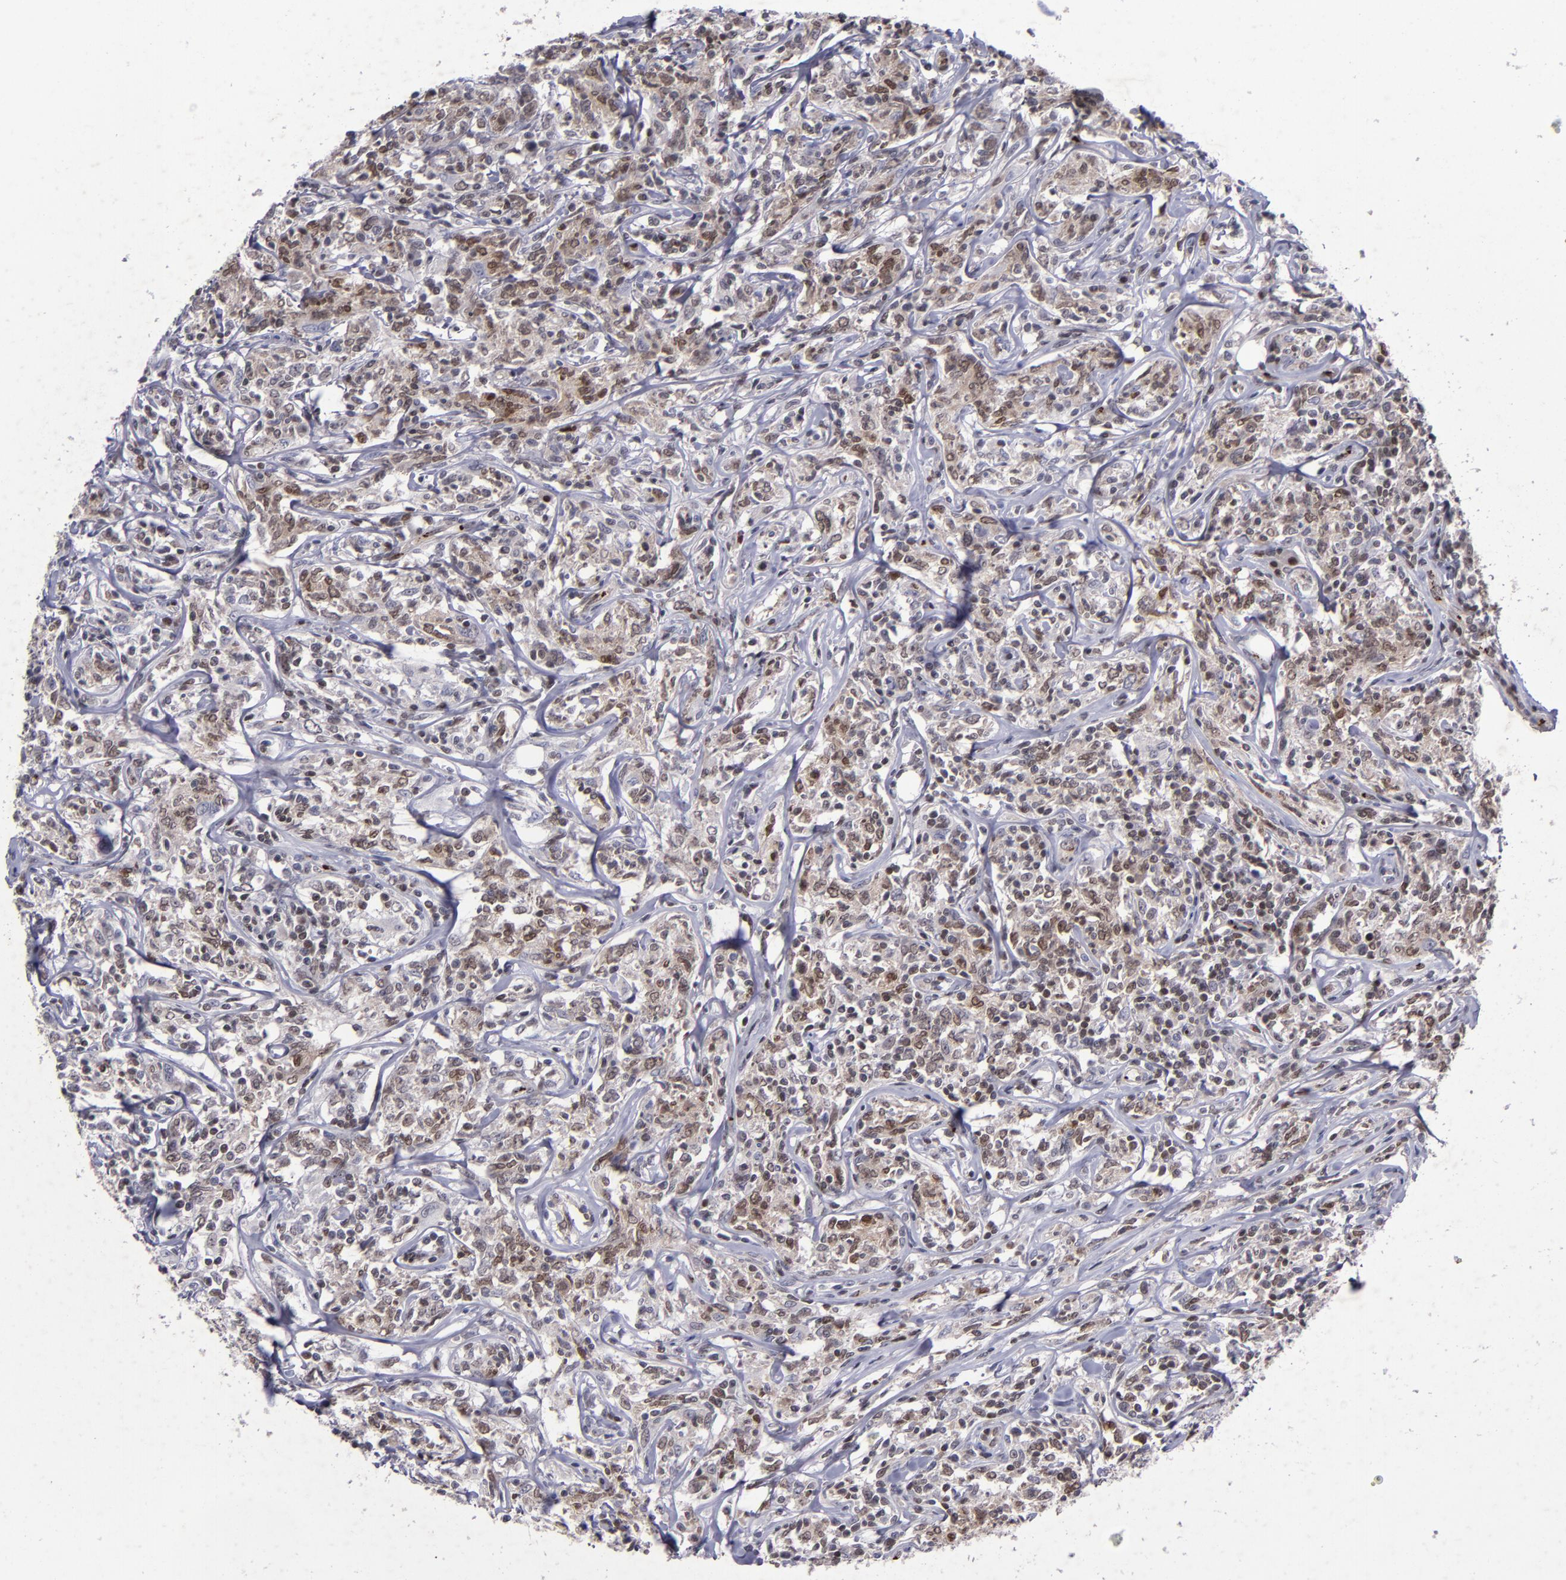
{"staining": {"intensity": "strong", "quantity": ">75%", "location": "nuclear"}, "tissue": "lymphoma", "cell_type": "Tumor cells", "image_type": "cancer", "snomed": [{"axis": "morphology", "description": "Malignant lymphoma, non-Hodgkin's type, High grade"}, {"axis": "topography", "description": "Lymph node"}], "caption": "Lymphoma stained with DAB IHC displays high levels of strong nuclear positivity in about >75% of tumor cells.", "gene": "MGMT", "patient": {"sex": "female", "age": 84}}